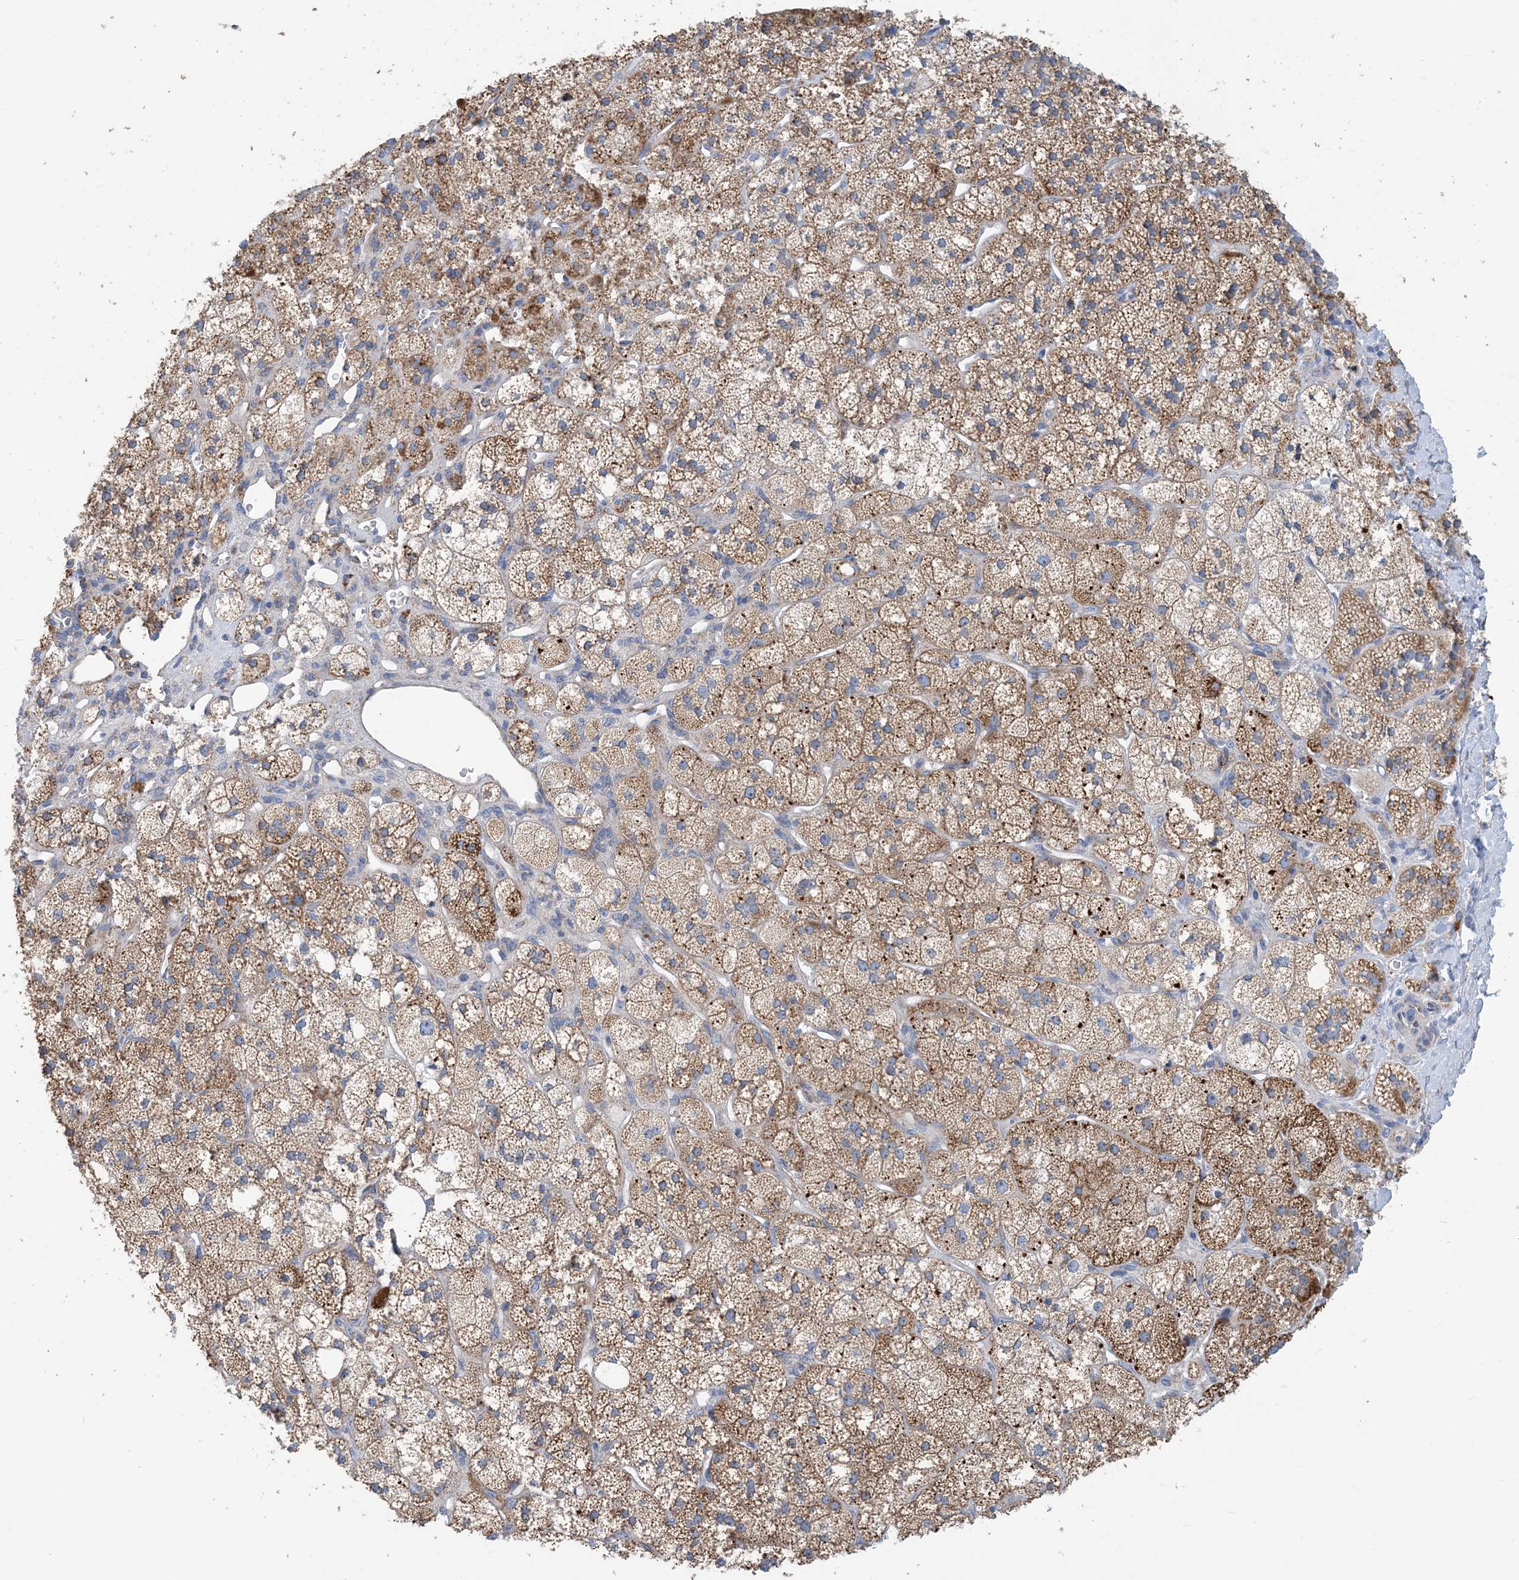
{"staining": {"intensity": "moderate", "quantity": "25%-75%", "location": "cytoplasmic/membranous"}, "tissue": "adrenal gland", "cell_type": "Glandular cells", "image_type": "normal", "snomed": [{"axis": "morphology", "description": "Normal tissue, NOS"}, {"axis": "topography", "description": "Adrenal gland"}], "caption": "Protein analysis of benign adrenal gland demonstrates moderate cytoplasmic/membranous expression in approximately 25%-75% of glandular cells.", "gene": "PHOSPHO2", "patient": {"sex": "male", "age": 61}}